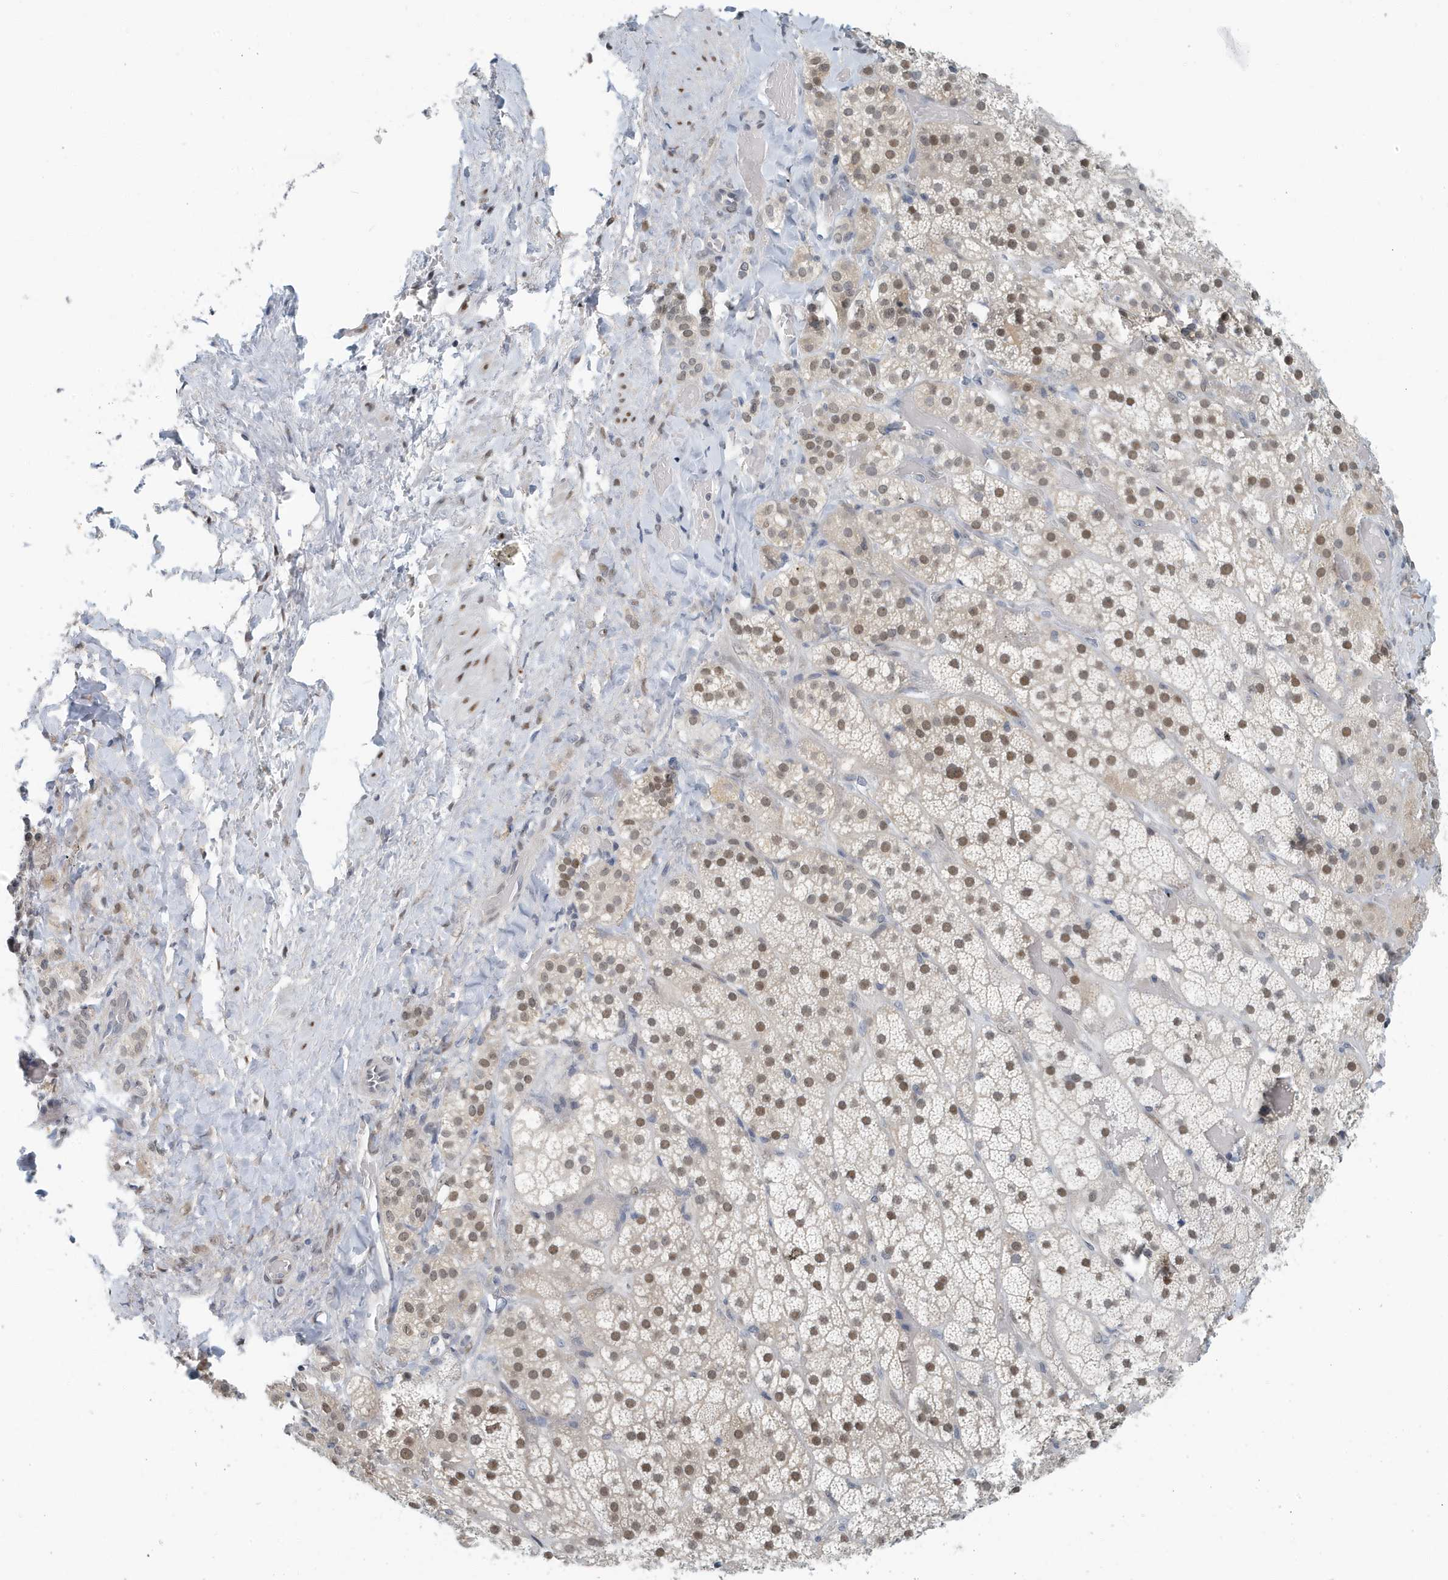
{"staining": {"intensity": "strong", "quantity": ">75%", "location": "cytoplasmic/membranous,nuclear"}, "tissue": "adrenal gland", "cell_type": "Glandular cells", "image_type": "normal", "snomed": [{"axis": "morphology", "description": "Normal tissue, NOS"}, {"axis": "topography", "description": "Adrenal gland"}], "caption": "Immunohistochemistry of benign adrenal gland reveals high levels of strong cytoplasmic/membranous,nuclear expression in approximately >75% of glandular cells. Nuclei are stained in blue.", "gene": "KIF15", "patient": {"sex": "male", "age": 57}}